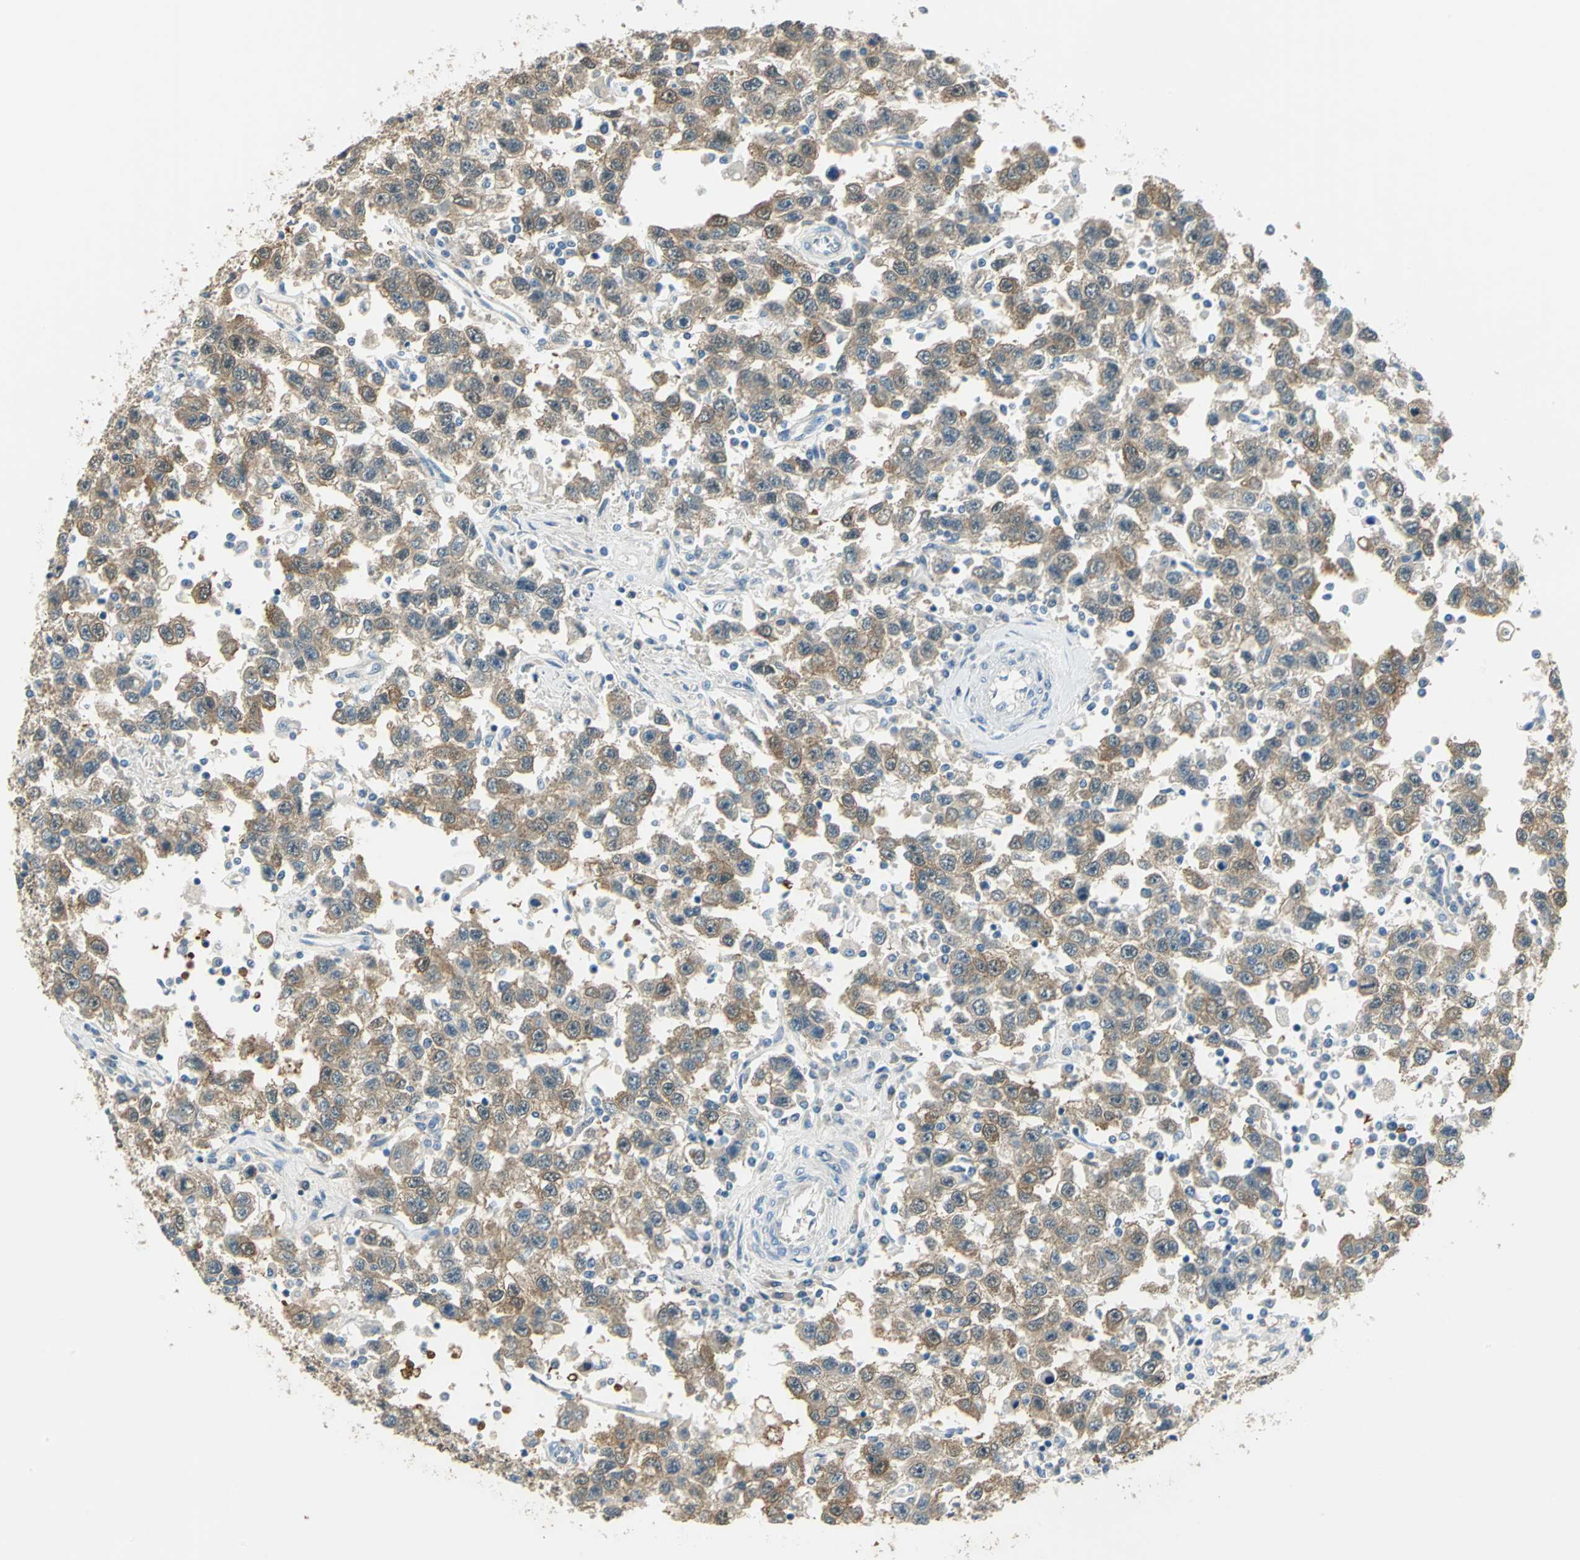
{"staining": {"intensity": "moderate", "quantity": ">75%", "location": "cytoplasmic/membranous"}, "tissue": "testis cancer", "cell_type": "Tumor cells", "image_type": "cancer", "snomed": [{"axis": "morphology", "description": "Seminoma, NOS"}, {"axis": "topography", "description": "Testis"}], "caption": "Protein positivity by immunohistochemistry demonstrates moderate cytoplasmic/membranous expression in about >75% of tumor cells in testis cancer. (DAB = brown stain, brightfield microscopy at high magnification).", "gene": "UCHL1", "patient": {"sex": "male", "age": 41}}